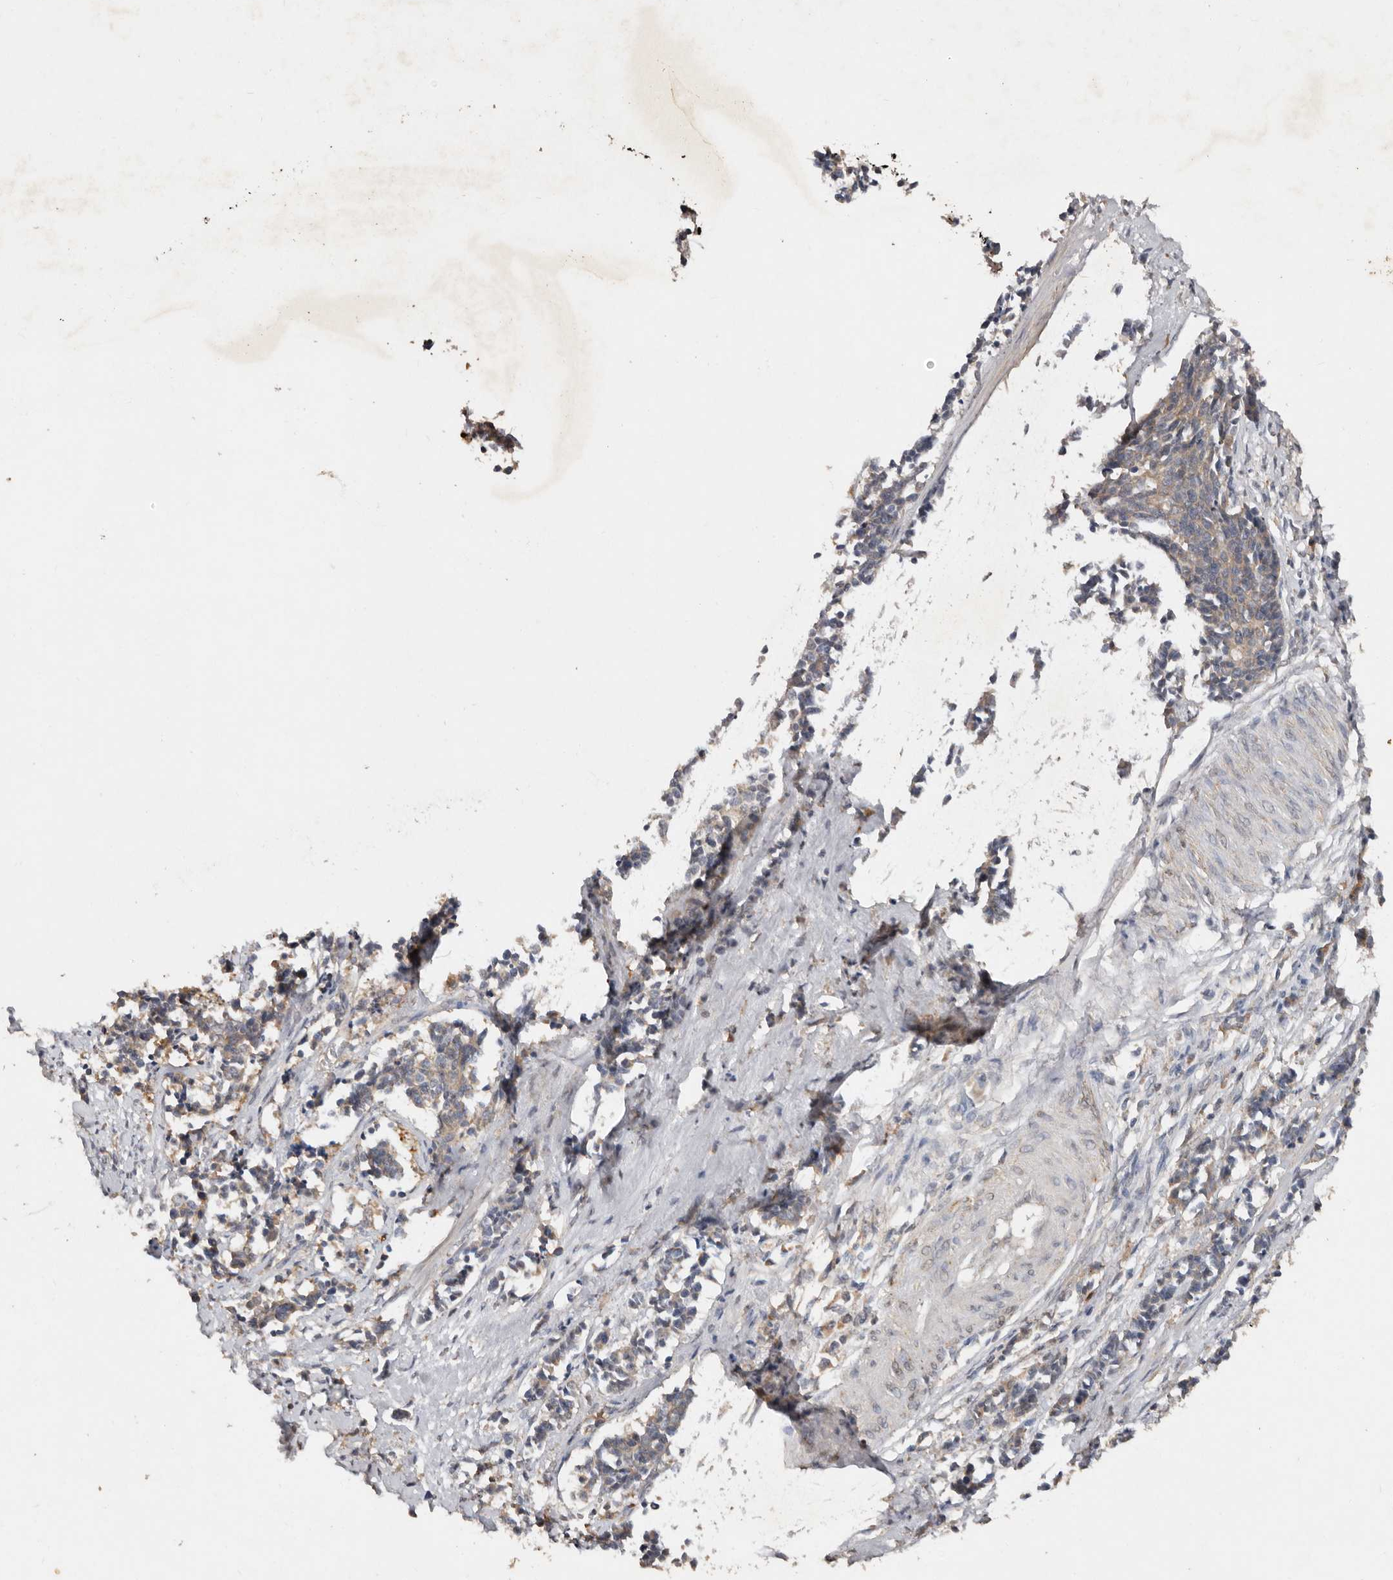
{"staining": {"intensity": "weak", "quantity": "<25%", "location": "cytoplasmic/membranous"}, "tissue": "cervical cancer", "cell_type": "Tumor cells", "image_type": "cancer", "snomed": [{"axis": "morphology", "description": "Normal tissue, NOS"}, {"axis": "morphology", "description": "Squamous cell carcinoma, NOS"}, {"axis": "topography", "description": "Cervix"}], "caption": "Immunohistochemical staining of human squamous cell carcinoma (cervical) displays no significant positivity in tumor cells. (Immunohistochemistry (ihc), brightfield microscopy, high magnification).", "gene": "EDEM1", "patient": {"sex": "female", "age": 35}}